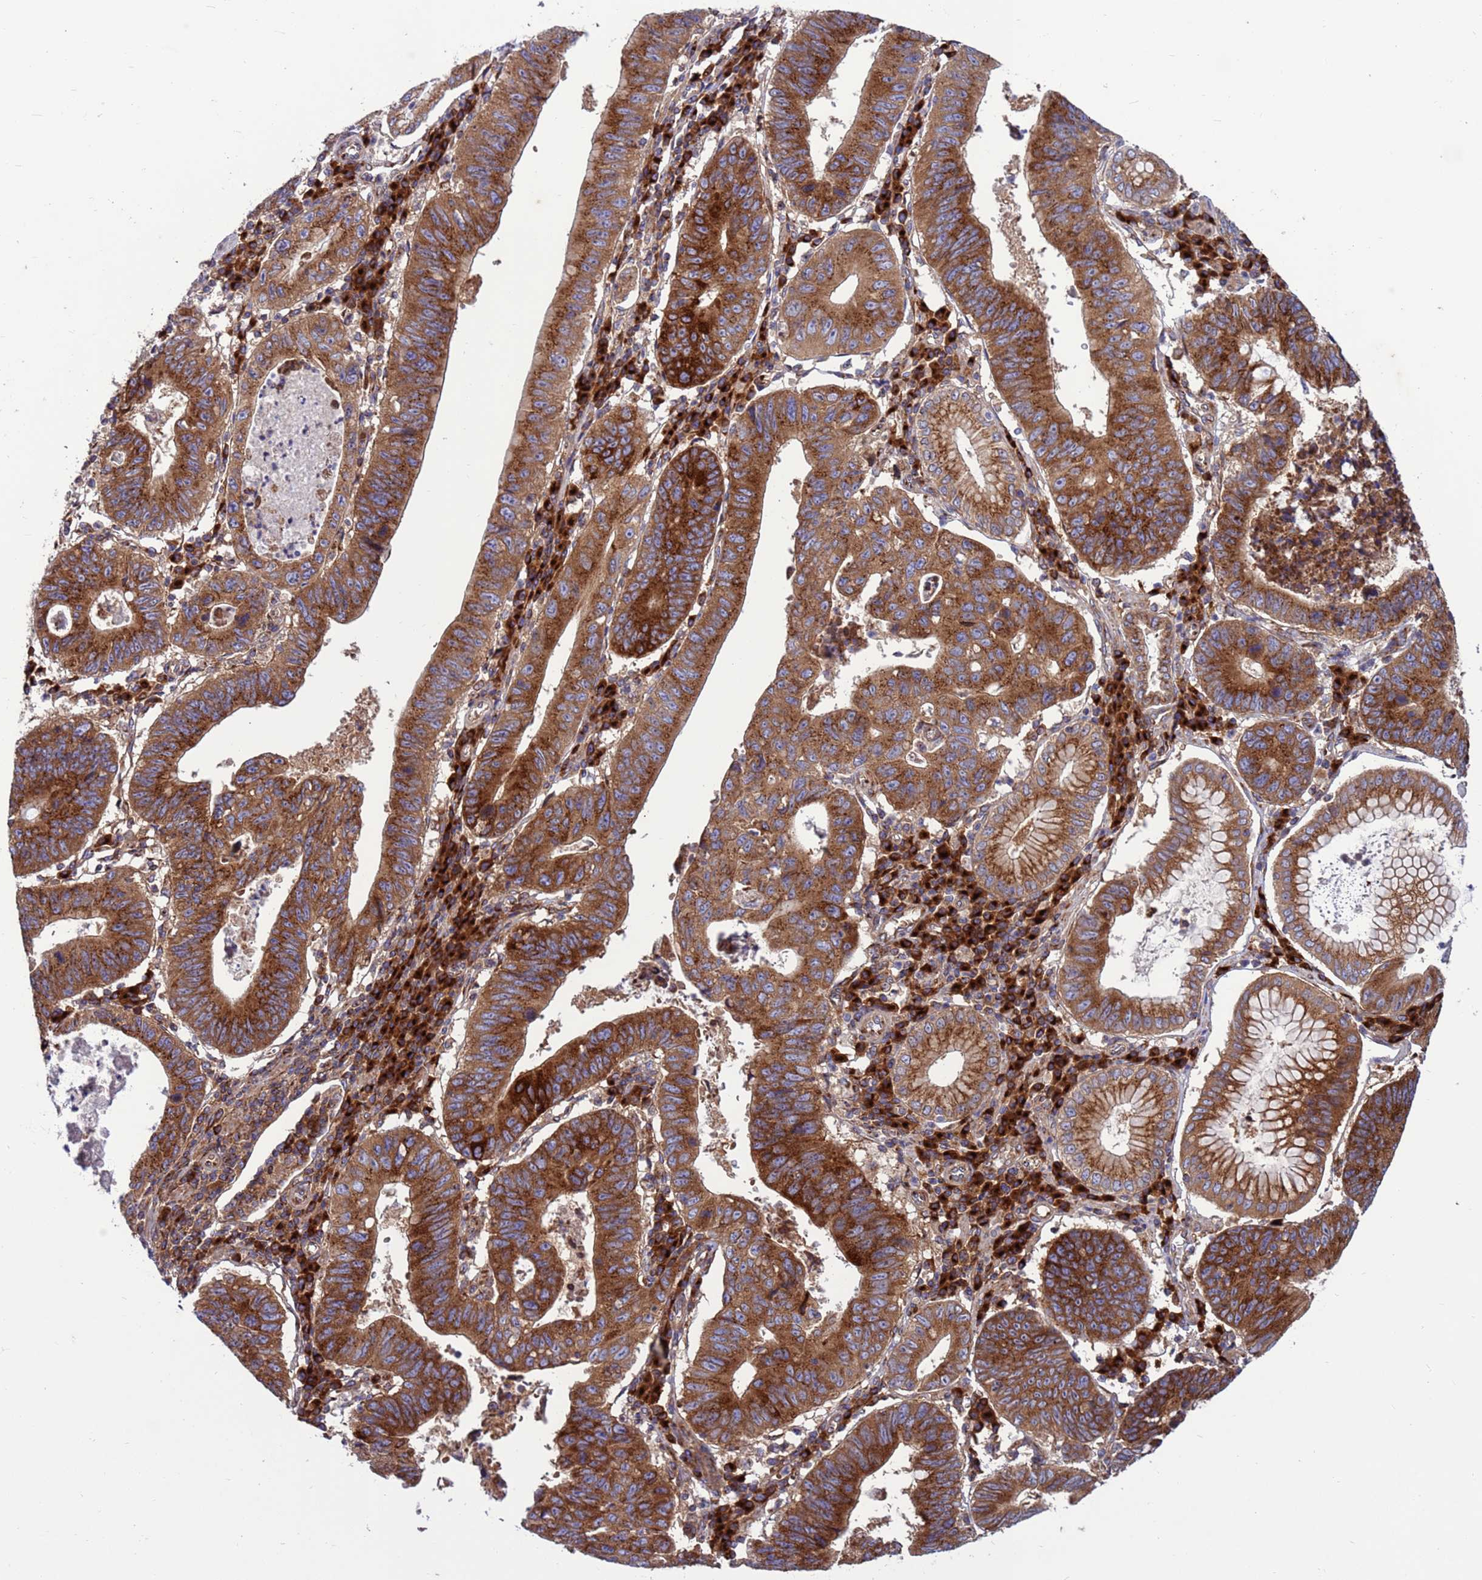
{"staining": {"intensity": "strong", "quantity": ">75%", "location": "cytoplasmic/membranous"}, "tissue": "stomach cancer", "cell_type": "Tumor cells", "image_type": "cancer", "snomed": [{"axis": "morphology", "description": "Adenocarcinoma, NOS"}, {"axis": "topography", "description": "Stomach"}], "caption": "Stomach cancer (adenocarcinoma) tissue exhibits strong cytoplasmic/membranous expression in approximately >75% of tumor cells", "gene": "ZC3HAV1", "patient": {"sex": "male", "age": 59}}